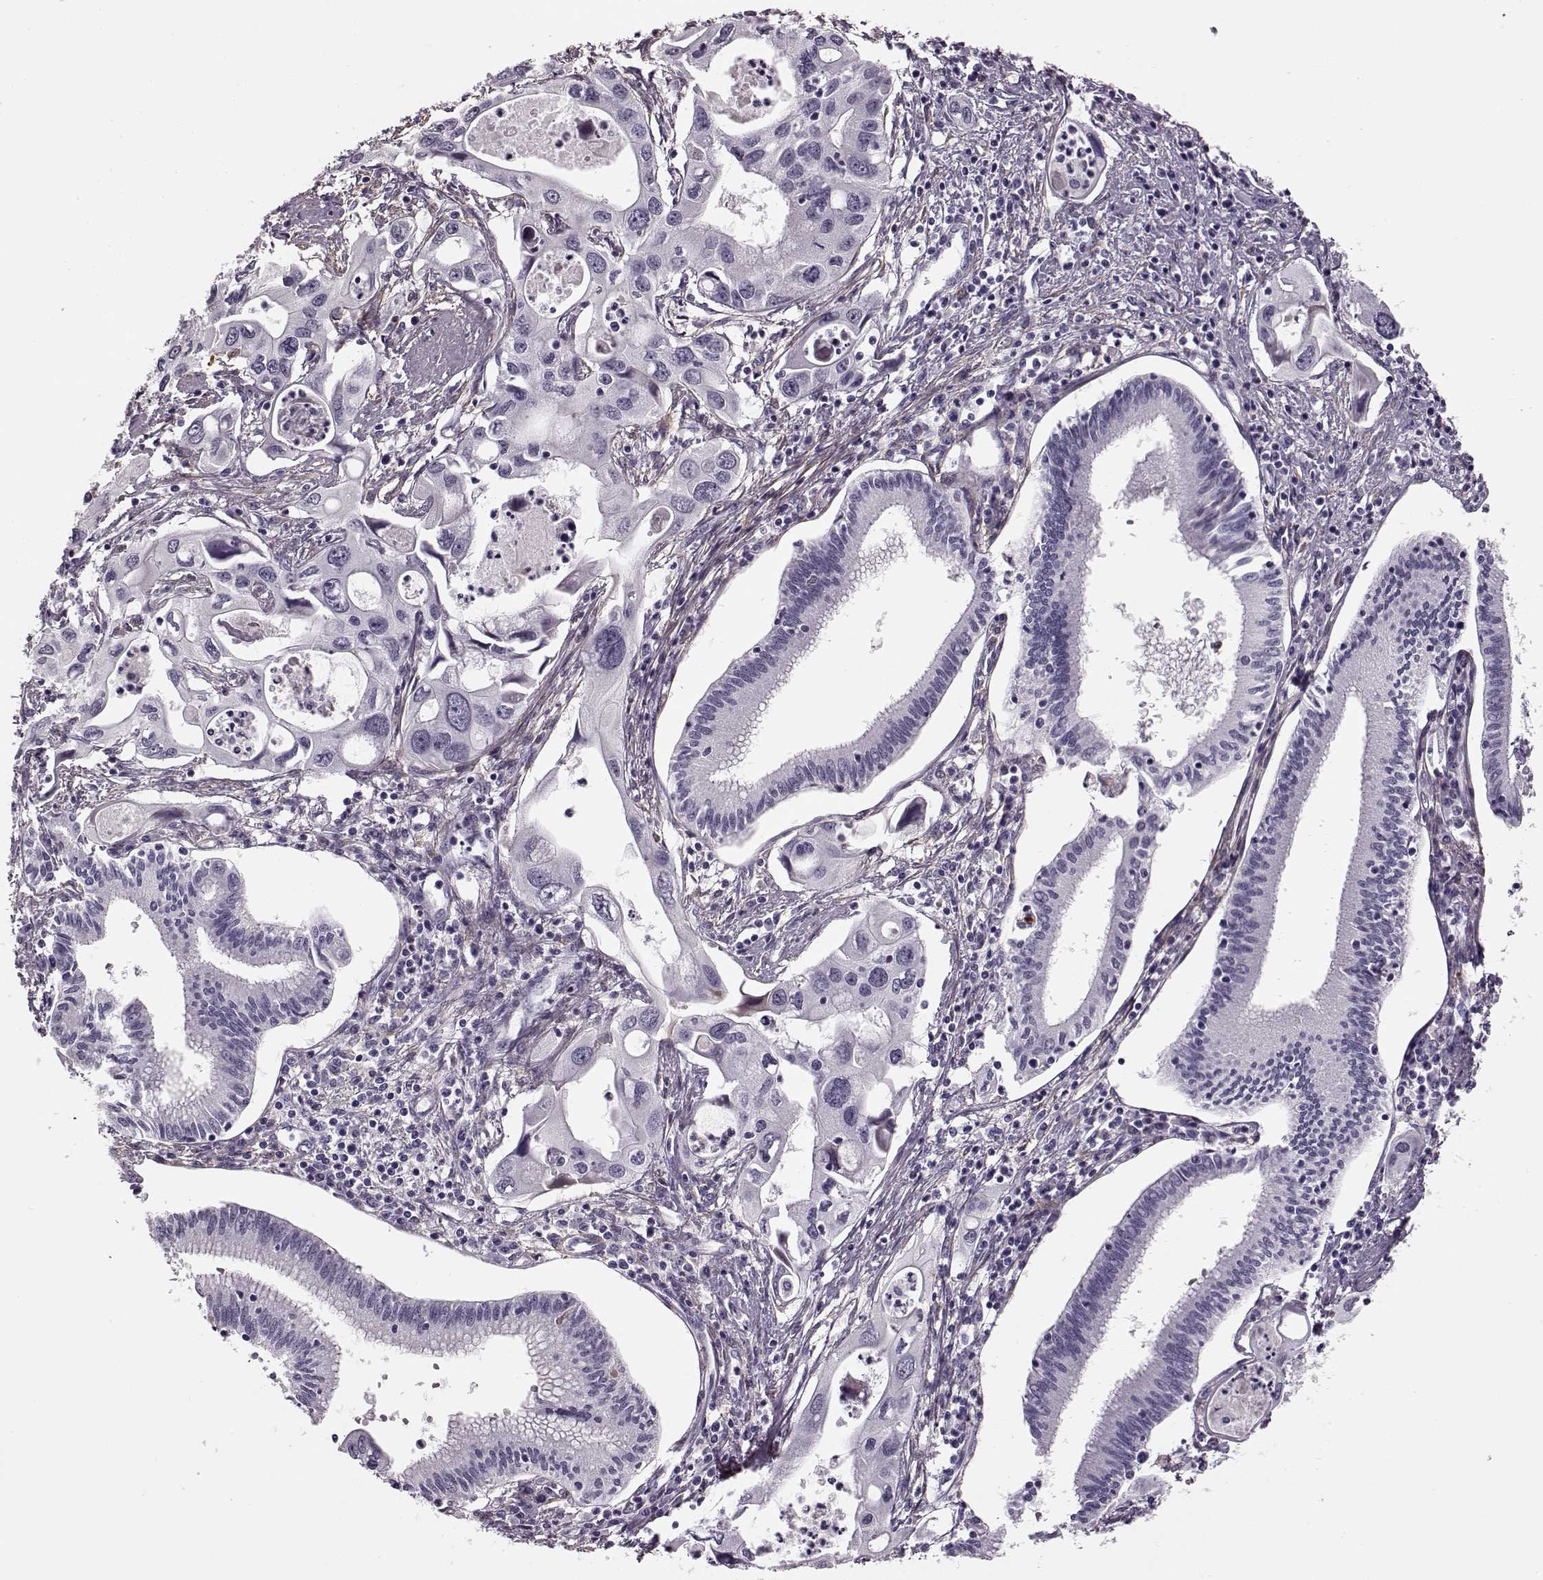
{"staining": {"intensity": "negative", "quantity": "none", "location": "none"}, "tissue": "pancreatic cancer", "cell_type": "Tumor cells", "image_type": "cancer", "snomed": [{"axis": "morphology", "description": "Adenocarcinoma, NOS"}, {"axis": "topography", "description": "Pancreas"}], "caption": "Human adenocarcinoma (pancreatic) stained for a protein using immunohistochemistry exhibits no staining in tumor cells.", "gene": "TRIM69", "patient": {"sex": "male", "age": 60}}